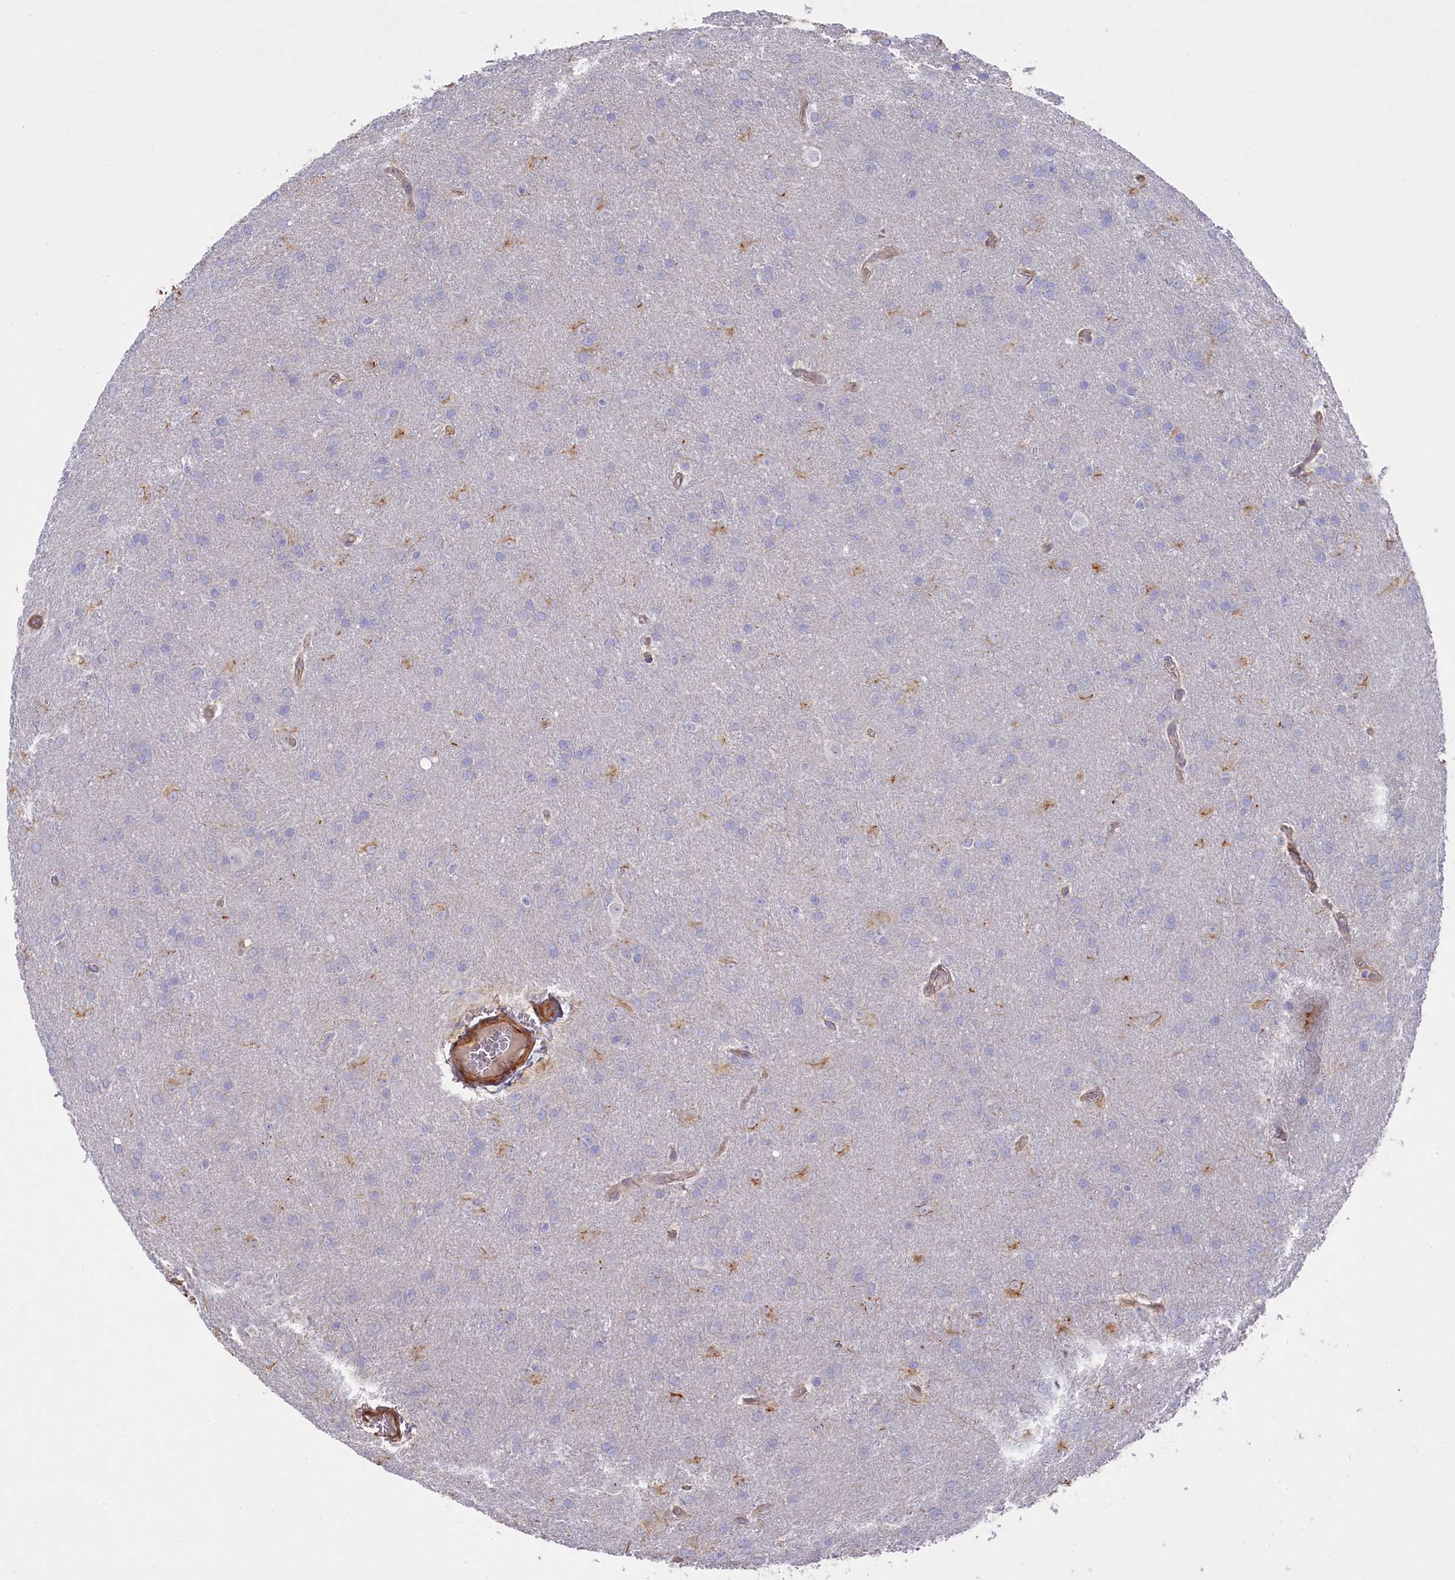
{"staining": {"intensity": "negative", "quantity": "none", "location": "none"}, "tissue": "glioma", "cell_type": "Tumor cells", "image_type": "cancer", "snomed": [{"axis": "morphology", "description": "Glioma, malignant, Low grade"}, {"axis": "topography", "description": "Brain"}], "caption": "Glioma was stained to show a protein in brown. There is no significant positivity in tumor cells. (Brightfield microscopy of DAB (3,3'-diaminobenzidine) IHC at high magnification).", "gene": "LHFPL4", "patient": {"sex": "female", "age": 32}}